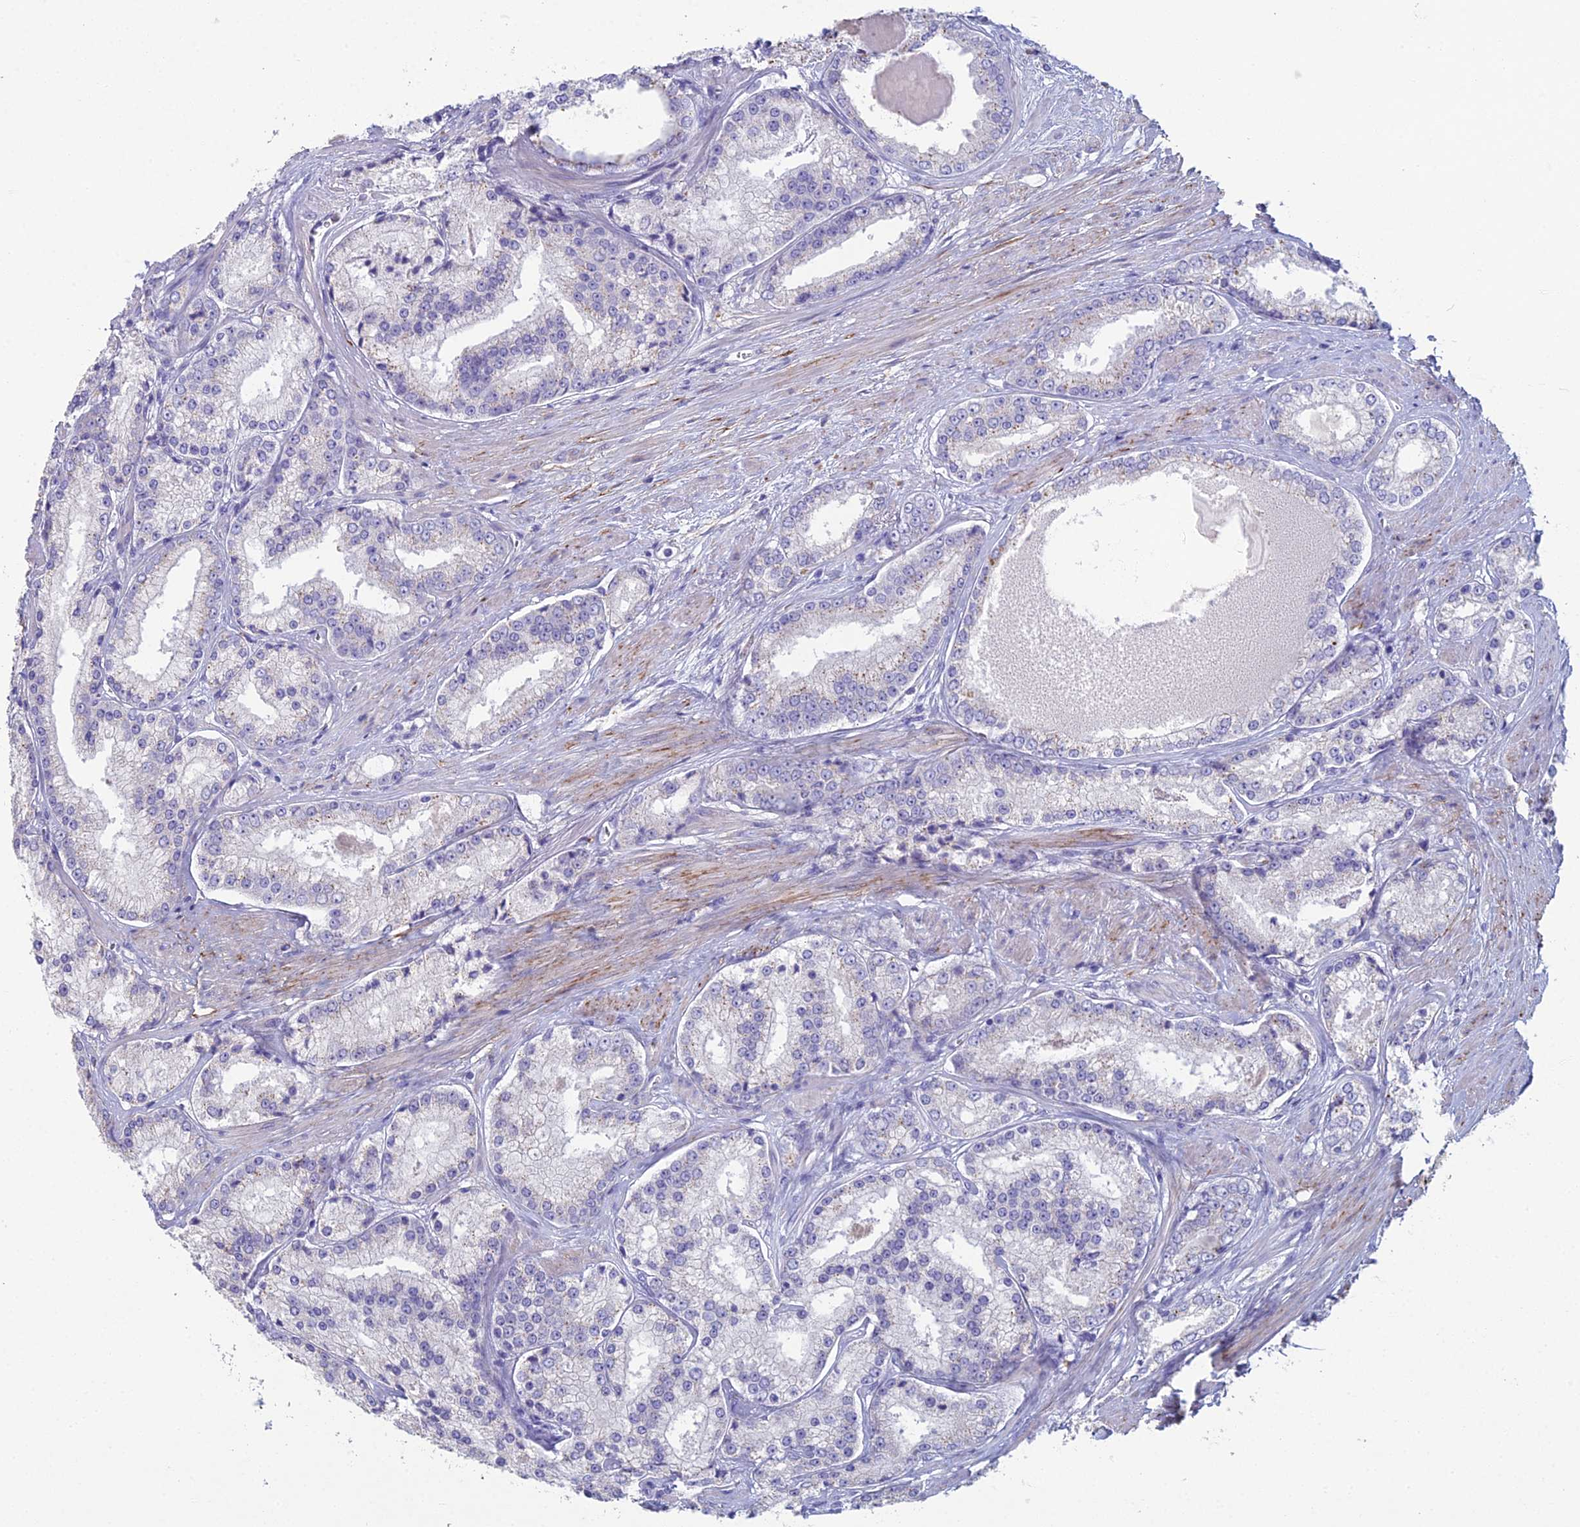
{"staining": {"intensity": "negative", "quantity": "none", "location": "none"}, "tissue": "prostate cancer", "cell_type": "Tumor cells", "image_type": "cancer", "snomed": [{"axis": "morphology", "description": "Adenocarcinoma, Low grade"}, {"axis": "topography", "description": "Prostate"}], "caption": "A high-resolution micrograph shows immunohistochemistry (IHC) staining of prostate cancer (adenocarcinoma (low-grade)), which shows no significant staining in tumor cells.", "gene": "NCAM1", "patient": {"sex": "male", "age": 68}}